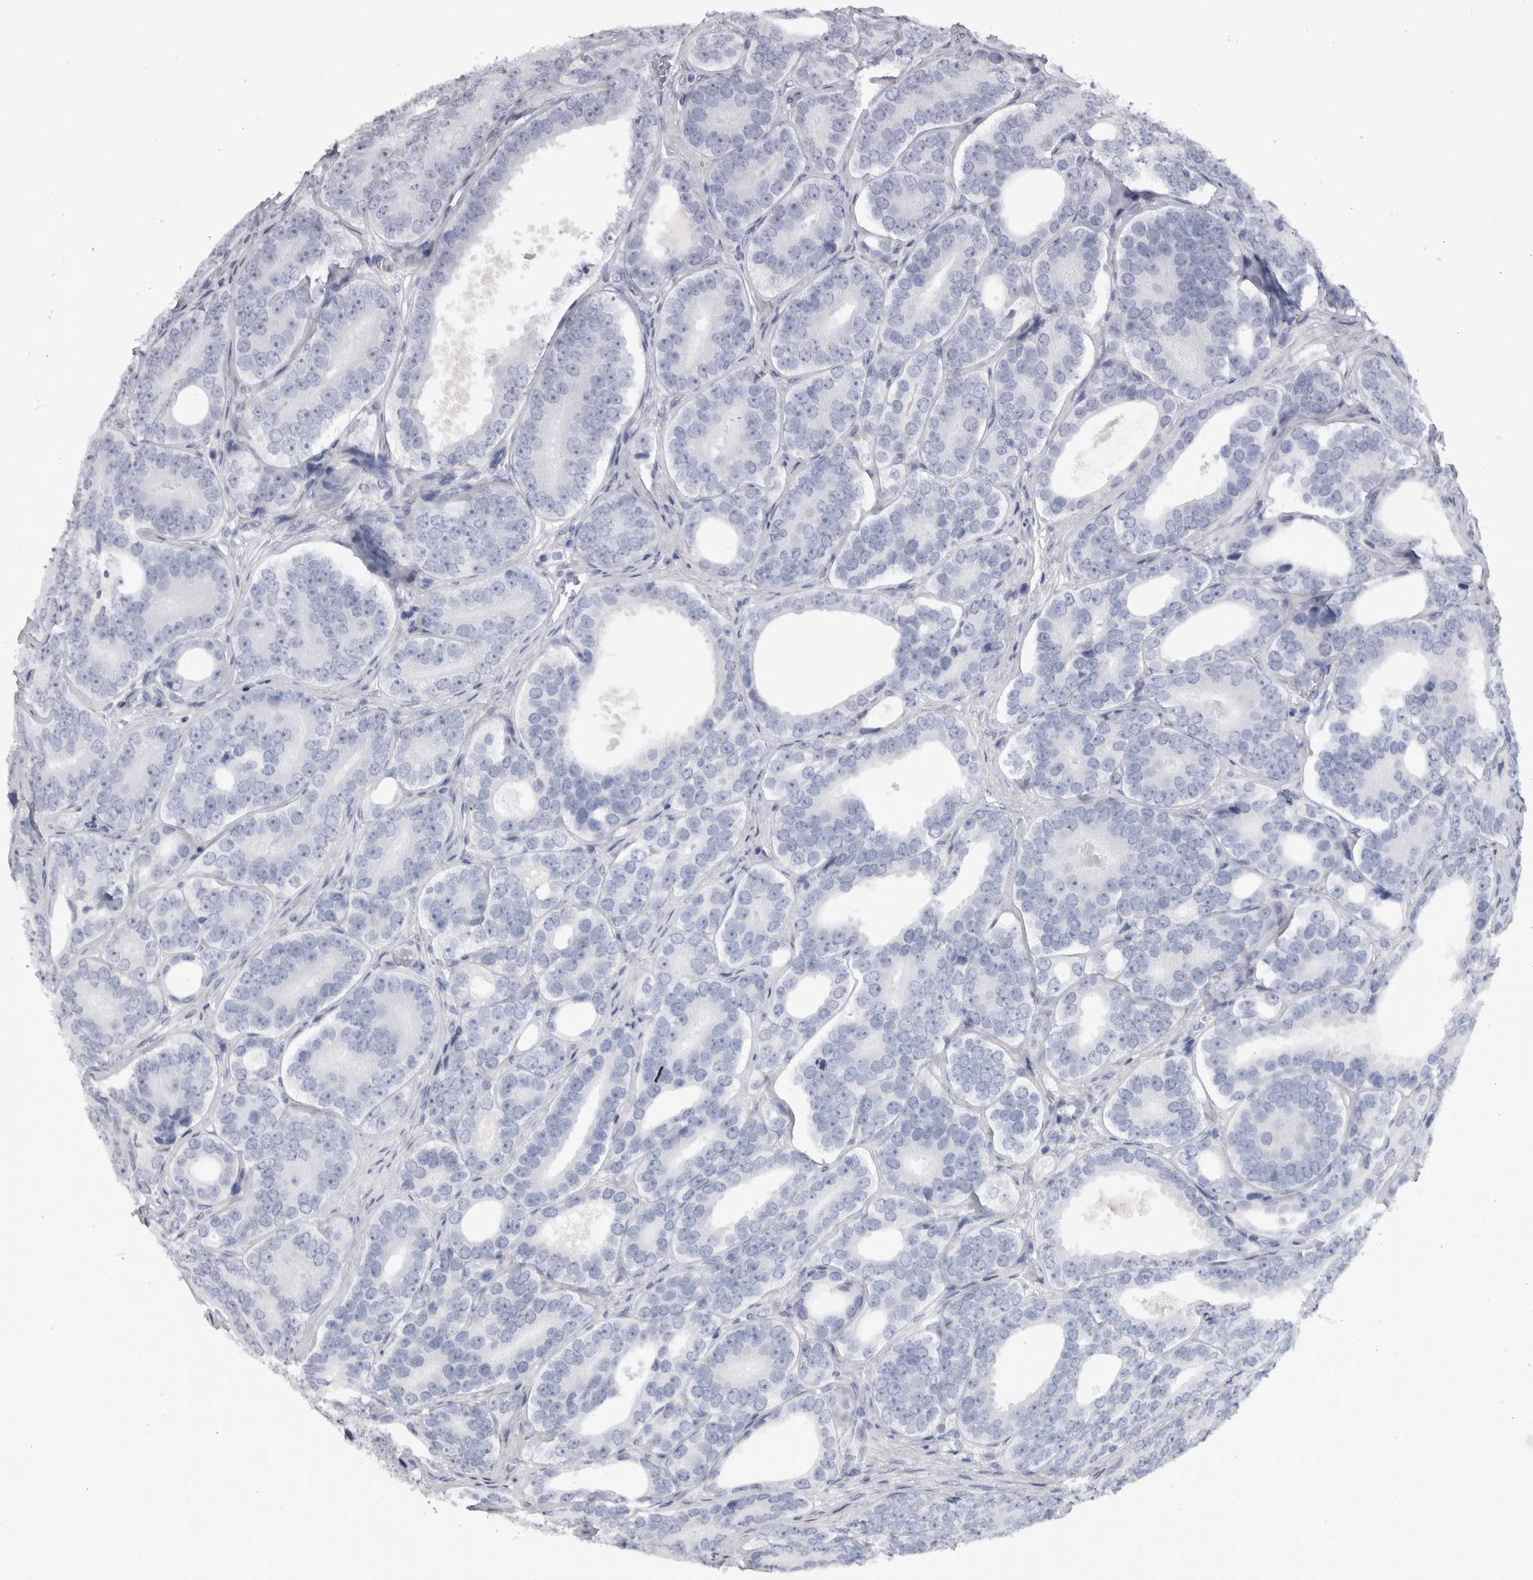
{"staining": {"intensity": "negative", "quantity": "none", "location": "none"}, "tissue": "prostate cancer", "cell_type": "Tumor cells", "image_type": "cancer", "snomed": [{"axis": "morphology", "description": "Adenocarcinoma, High grade"}, {"axis": "topography", "description": "Prostate"}], "caption": "DAB immunohistochemical staining of prostate high-grade adenocarcinoma demonstrates no significant positivity in tumor cells. The staining was performed using DAB to visualize the protein expression in brown, while the nuclei were stained in blue with hematoxylin (Magnification: 20x).", "gene": "ADAM2", "patient": {"sex": "male", "age": 56}}